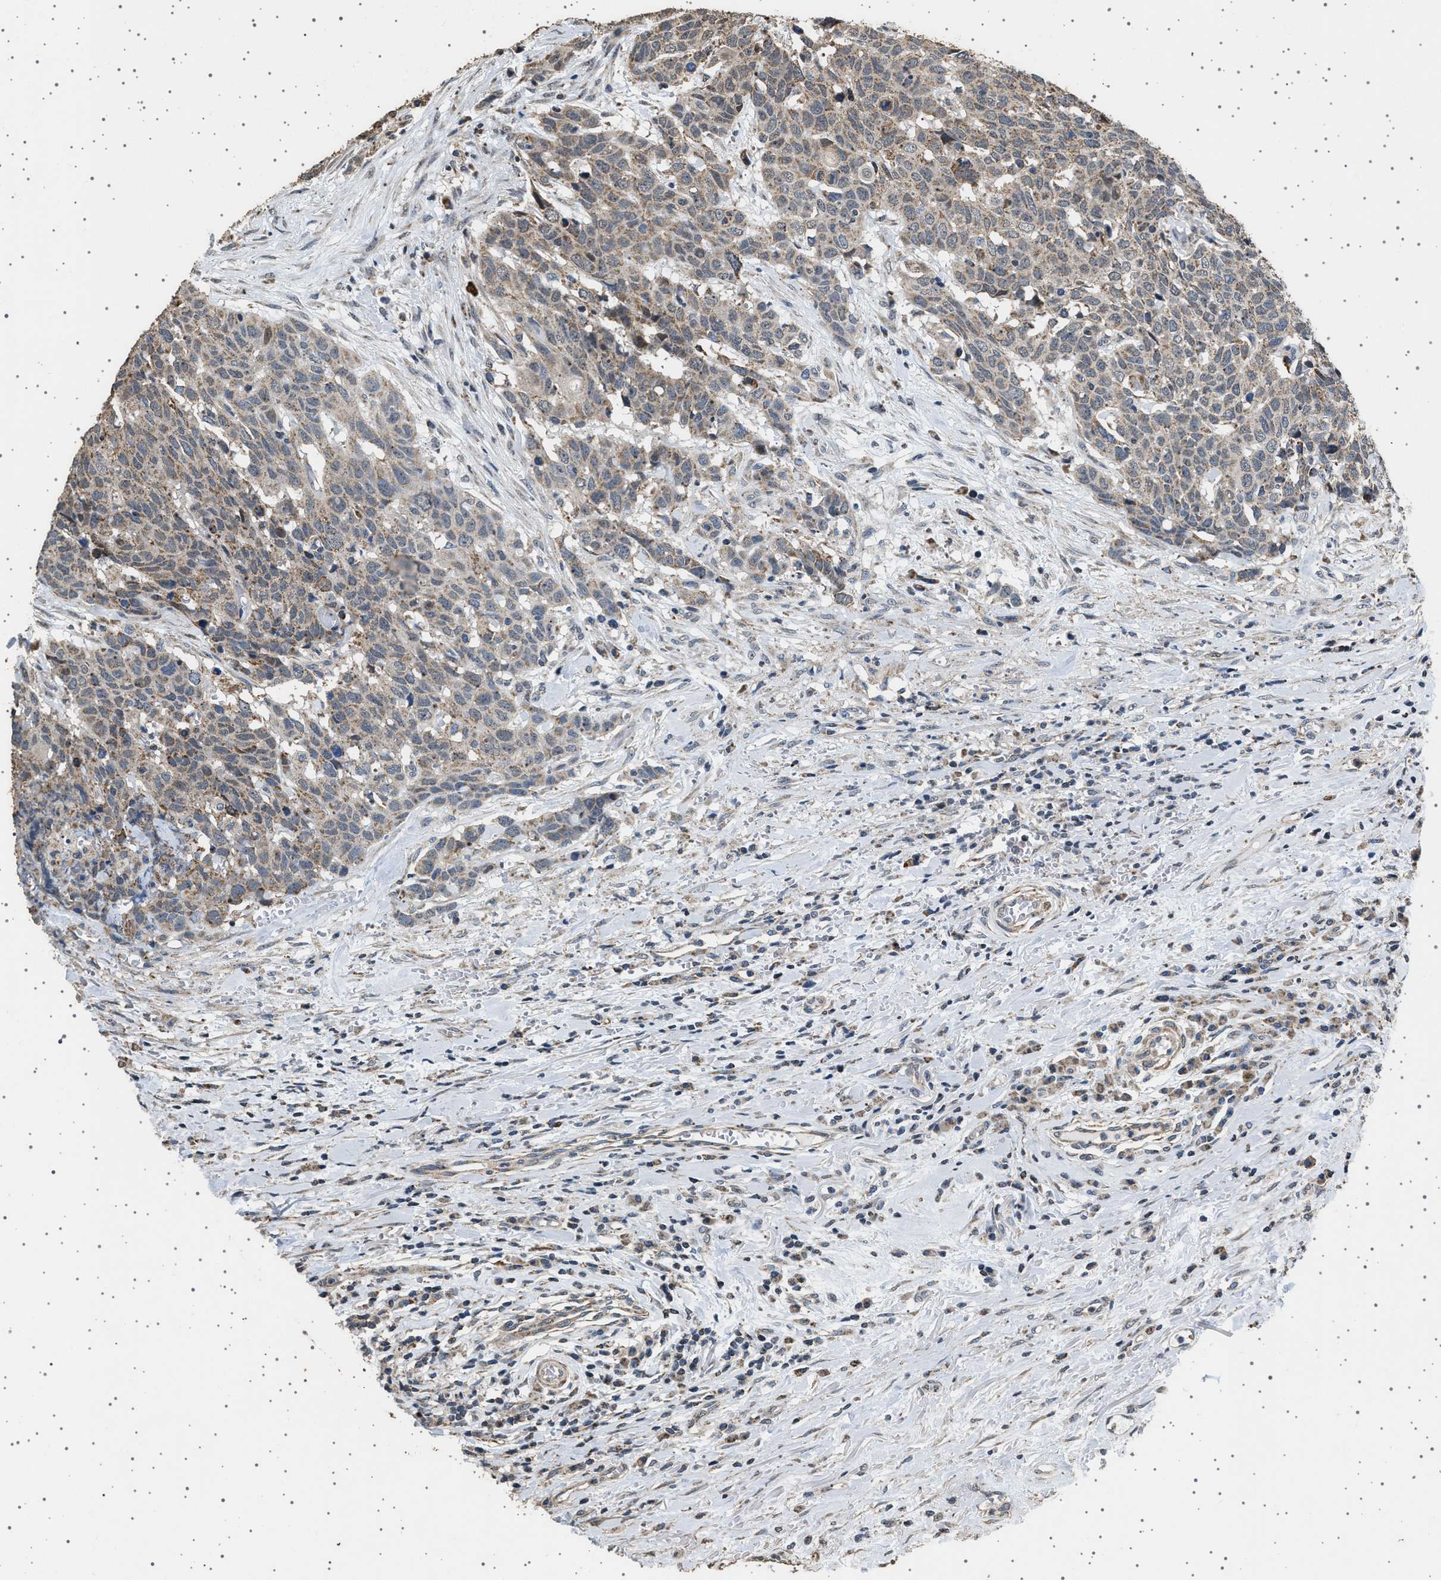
{"staining": {"intensity": "weak", "quantity": ">75%", "location": "cytoplasmic/membranous"}, "tissue": "head and neck cancer", "cell_type": "Tumor cells", "image_type": "cancer", "snomed": [{"axis": "morphology", "description": "Squamous cell carcinoma, NOS"}, {"axis": "topography", "description": "Head-Neck"}], "caption": "Immunohistochemistry staining of head and neck squamous cell carcinoma, which displays low levels of weak cytoplasmic/membranous positivity in approximately >75% of tumor cells indicating weak cytoplasmic/membranous protein positivity. The staining was performed using DAB (3,3'-diaminobenzidine) (brown) for protein detection and nuclei were counterstained in hematoxylin (blue).", "gene": "KCNA4", "patient": {"sex": "male", "age": 66}}